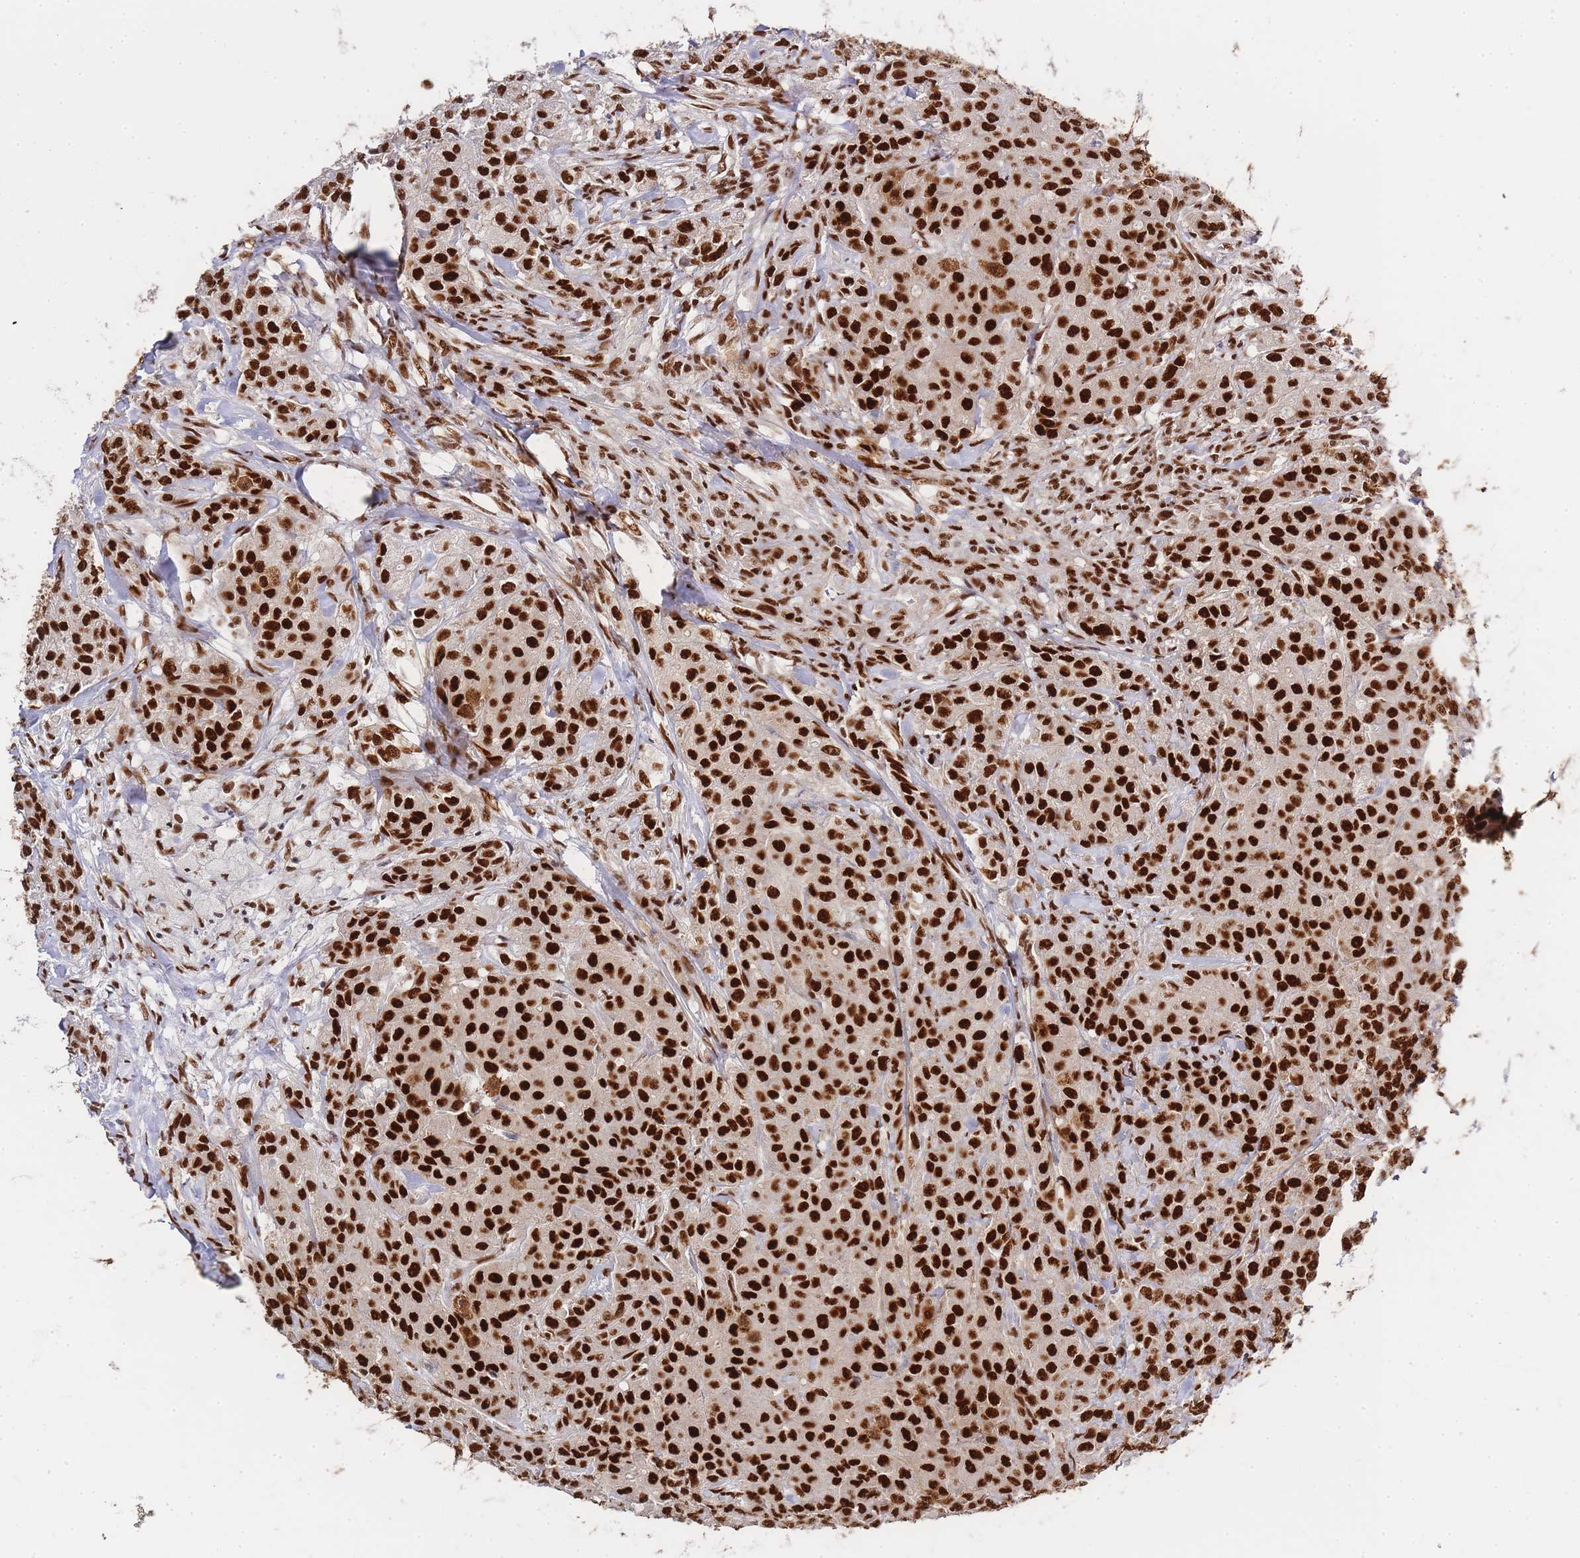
{"staining": {"intensity": "strong", "quantity": ">75%", "location": "nuclear"}, "tissue": "breast cancer", "cell_type": "Tumor cells", "image_type": "cancer", "snomed": [{"axis": "morphology", "description": "Duct carcinoma"}, {"axis": "topography", "description": "Breast"}], "caption": "Tumor cells exhibit high levels of strong nuclear staining in about >75% of cells in human breast invasive ductal carcinoma.", "gene": "PRKDC", "patient": {"sex": "female", "age": 43}}